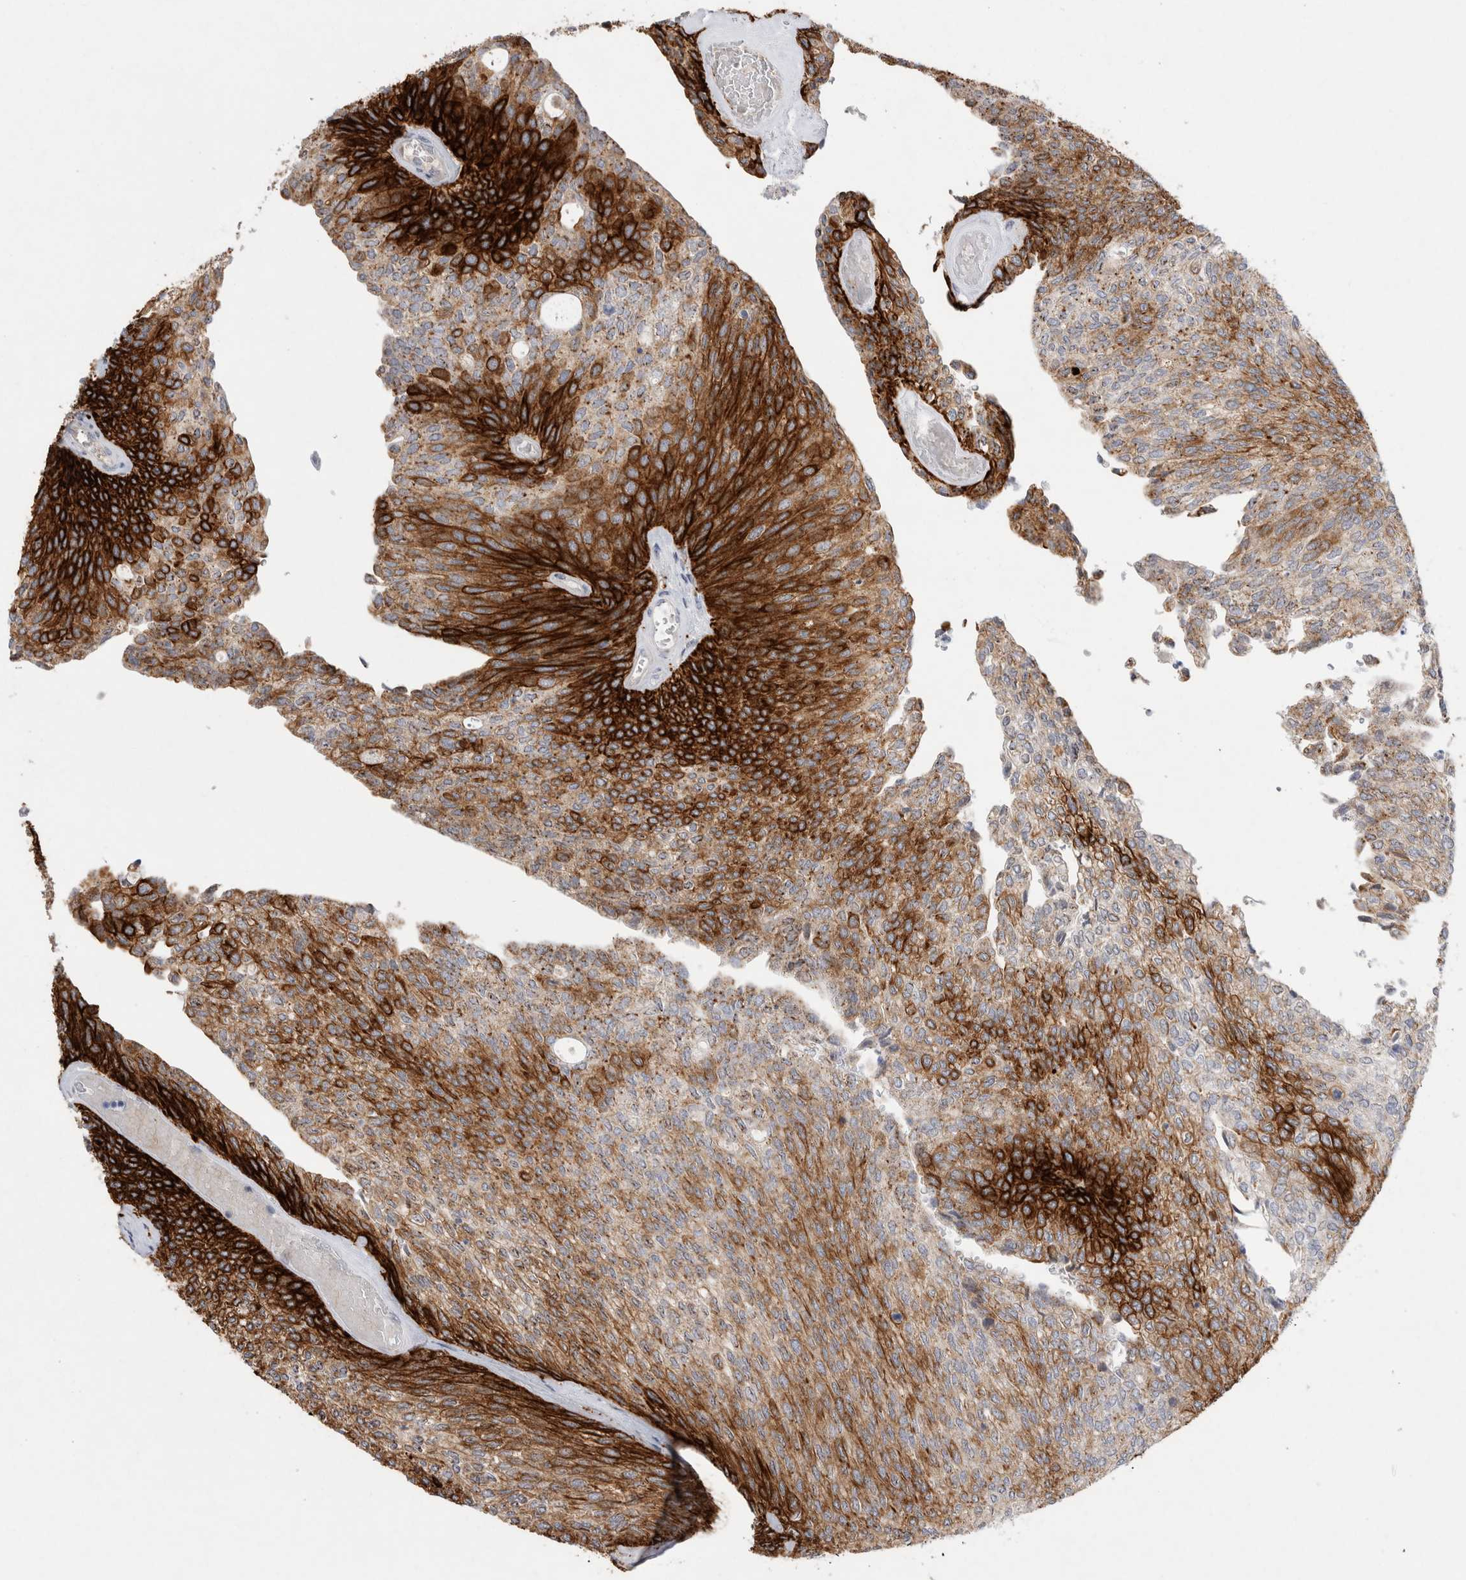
{"staining": {"intensity": "strong", "quantity": "25%-75%", "location": "cytoplasmic/membranous"}, "tissue": "urothelial cancer", "cell_type": "Tumor cells", "image_type": "cancer", "snomed": [{"axis": "morphology", "description": "Urothelial carcinoma, Low grade"}, {"axis": "topography", "description": "Urinary bladder"}], "caption": "Immunohistochemistry (IHC) micrograph of urothelial cancer stained for a protein (brown), which reveals high levels of strong cytoplasmic/membranous staining in approximately 25%-75% of tumor cells.", "gene": "GAA", "patient": {"sex": "female", "age": 79}}